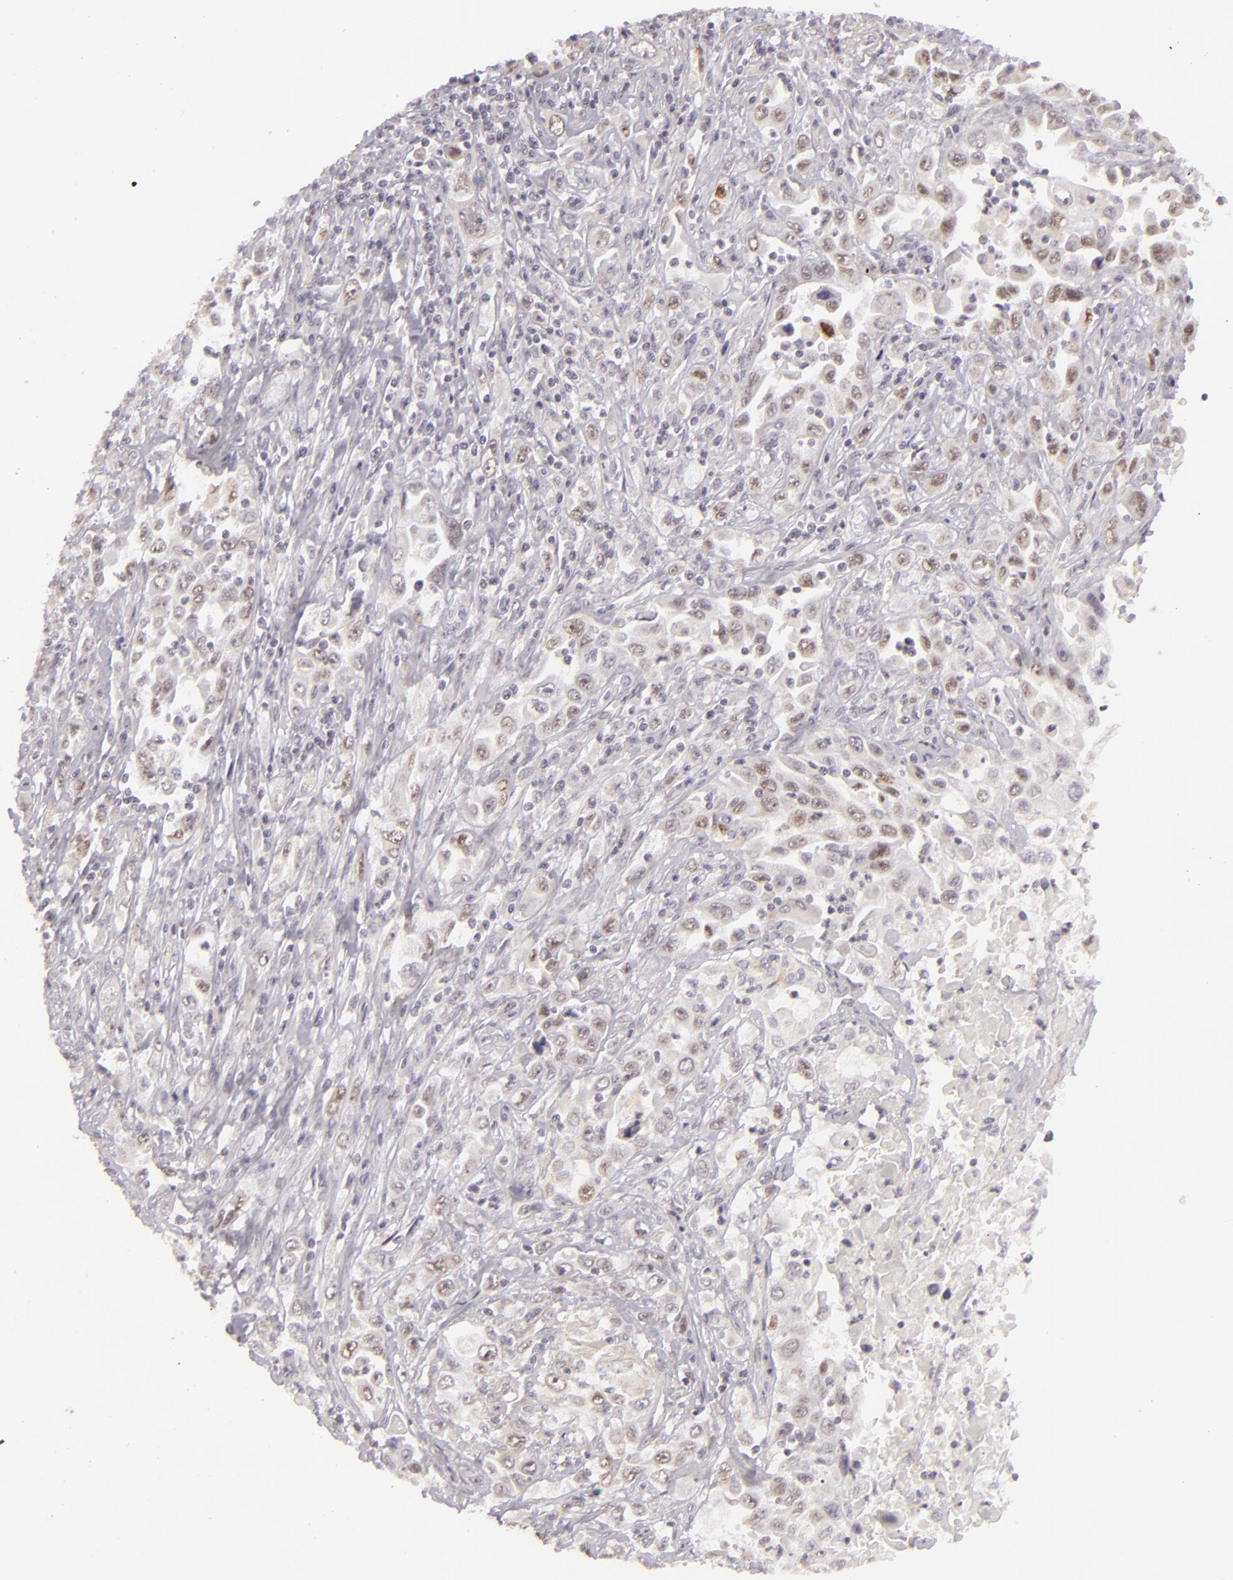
{"staining": {"intensity": "weak", "quantity": "<25%", "location": "none"}, "tissue": "pancreatic cancer", "cell_type": "Tumor cells", "image_type": "cancer", "snomed": [{"axis": "morphology", "description": "Adenocarcinoma, NOS"}, {"axis": "topography", "description": "Pancreas"}], "caption": "A micrograph of pancreatic cancer stained for a protein exhibits no brown staining in tumor cells. The staining was performed using DAB (3,3'-diaminobenzidine) to visualize the protein expression in brown, while the nuclei were stained in blue with hematoxylin (Magnification: 20x).", "gene": "SIX1", "patient": {"sex": "male", "age": 70}}